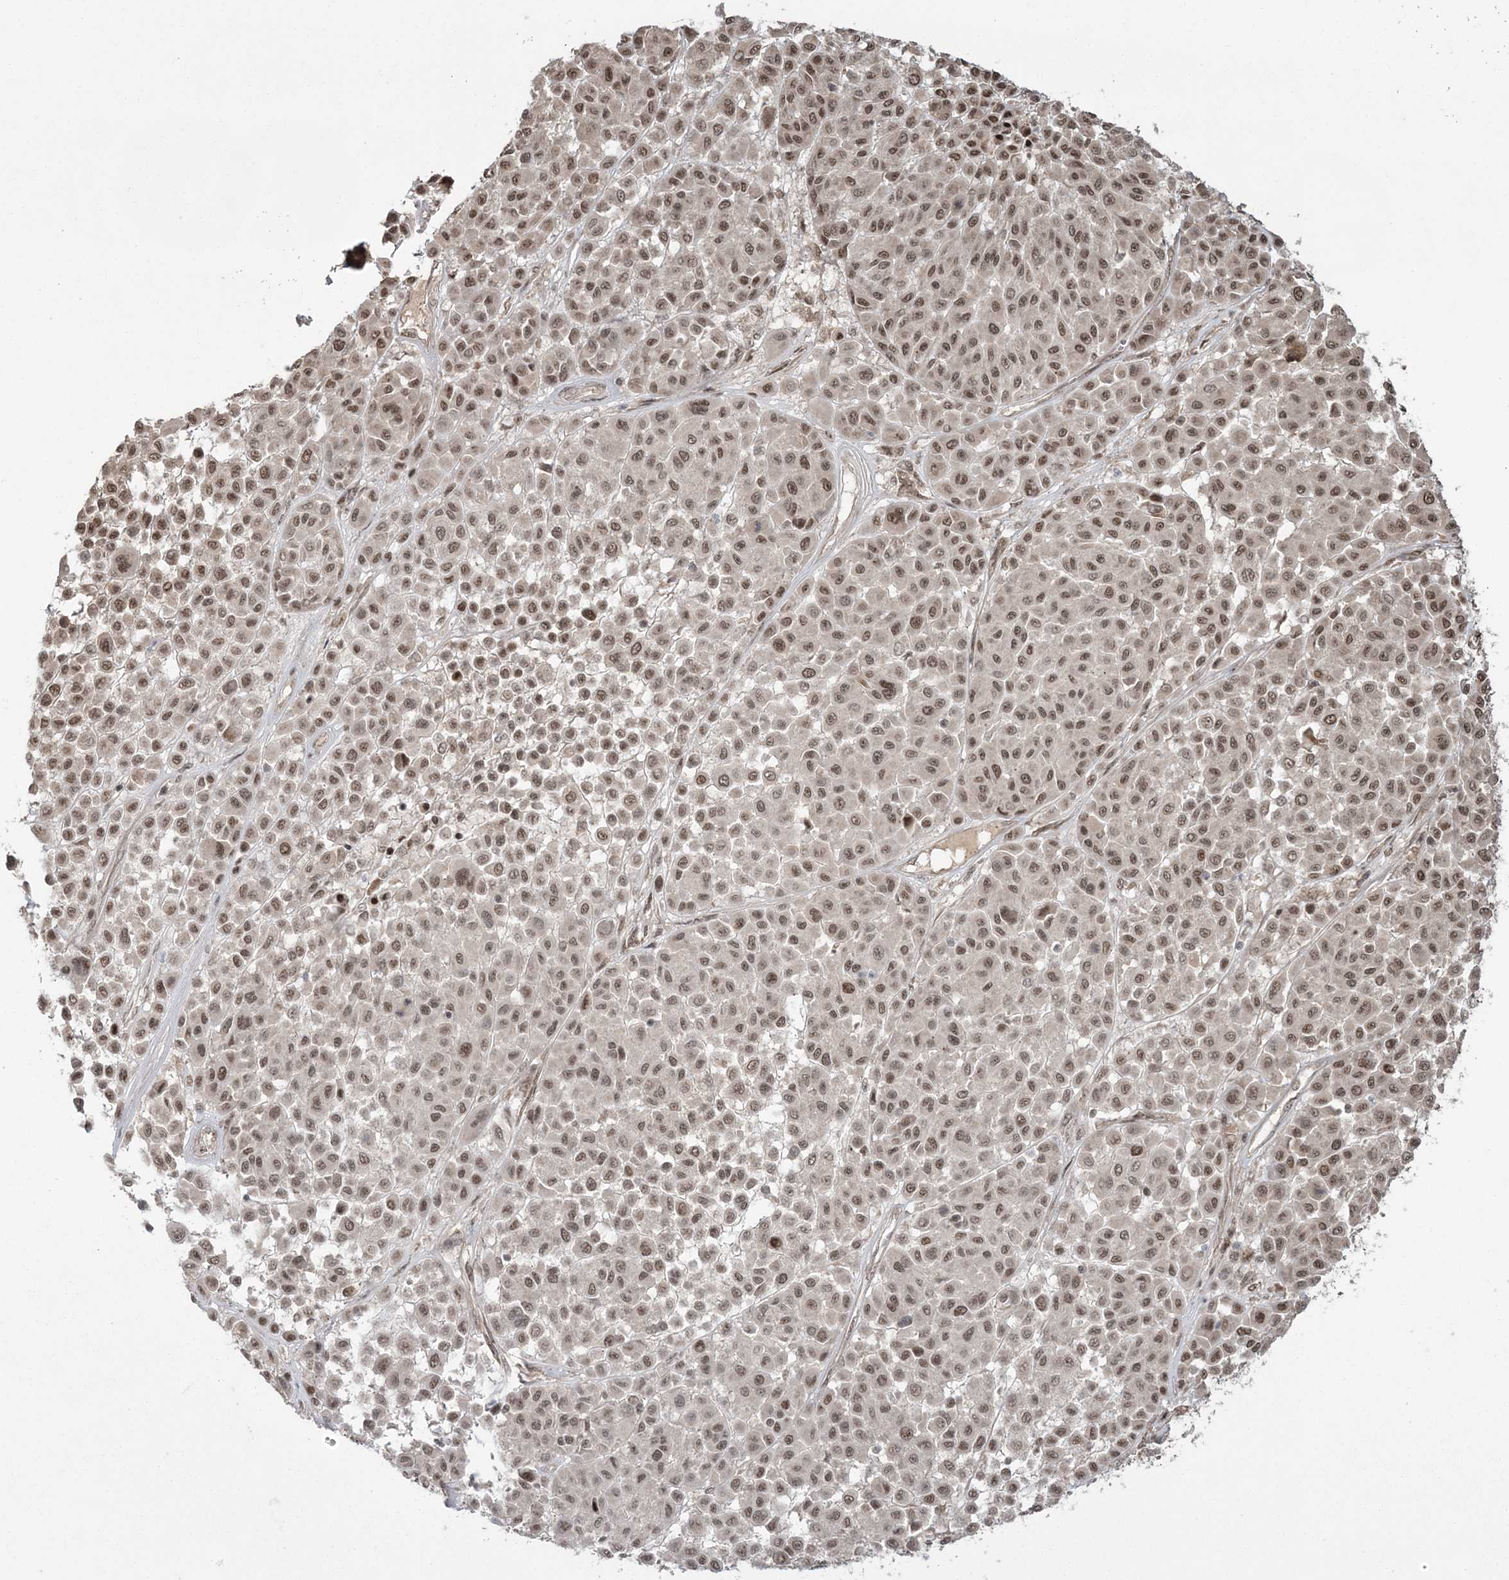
{"staining": {"intensity": "moderate", "quantity": ">75%", "location": "nuclear"}, "tissue": "melanoma", "cell_type": "Tumor cells", "image_type": "cancer", "snomed": [{"axis": "morphology", "description": "Malignant melanoma, Metastatic site"}, {"axis": "topography", "description": "Soft tissue"}], "caption": "The image reveals immunohistochemical staining of melanoma. There is moderate nuclear expression is present in approximately >75% of tumor cells. The protein is stained brown, and the nuclei are stained in blue (DAB IHC with brightfield microscopy, high magnification).", "gene": "EPB41L4A", "patient": {"sex": "male", "age": 41}}